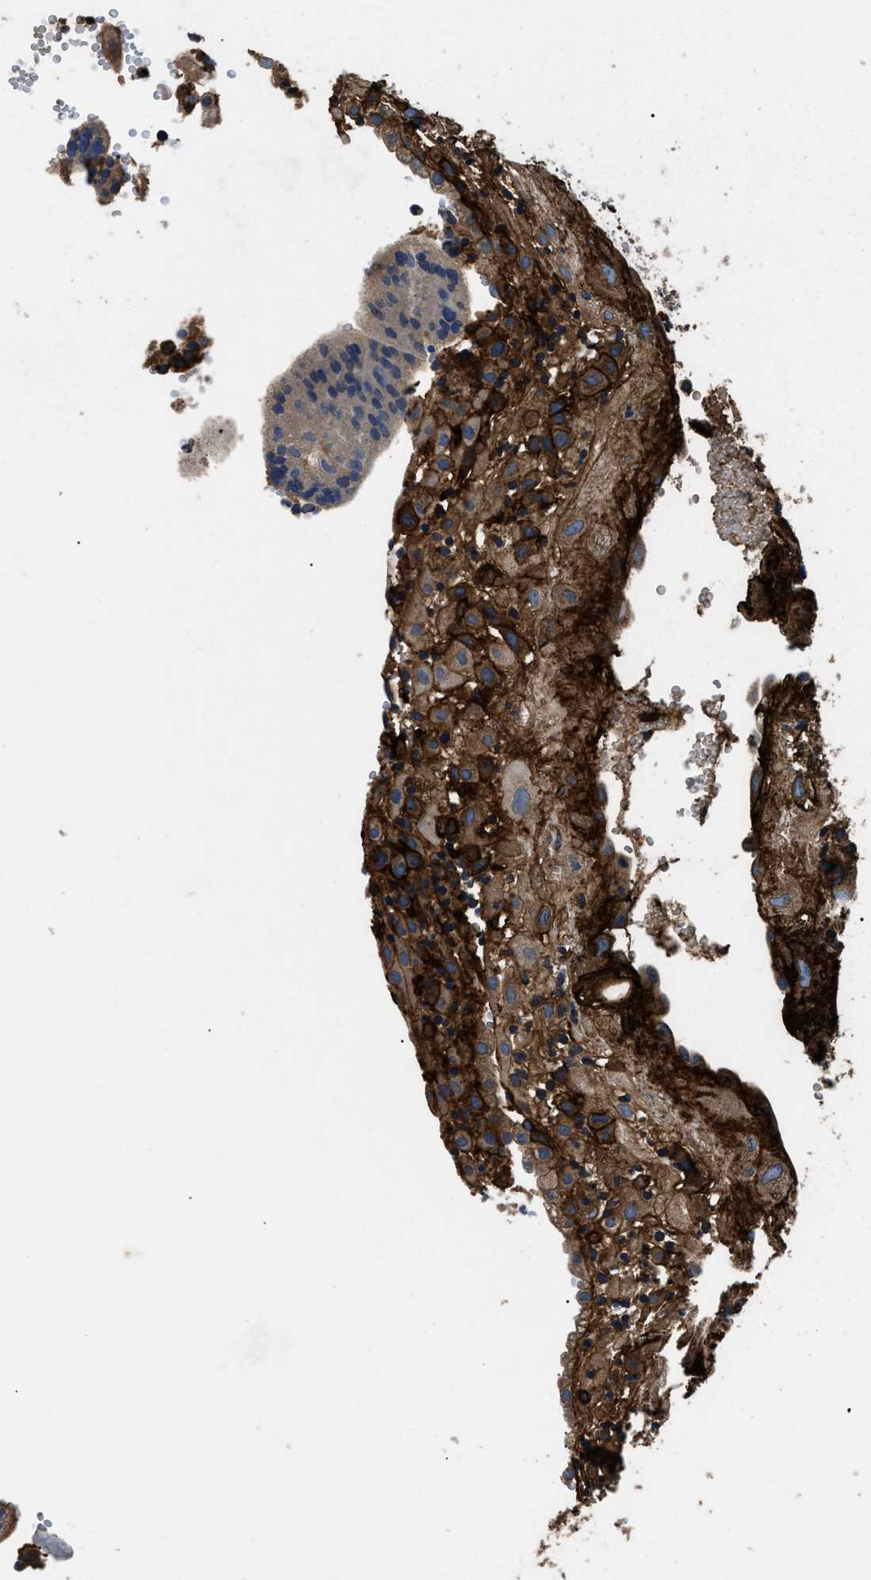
{"staining": {"intensity": "moderate", "quantity": ">75%", "location": "cytoplasmic/membranous"}, "tissue": "placenta", "cell_type": "Decidual cells", "image_type": "normal", "snomed": [{"axis": "morphology", "description": "Normal tissue, NOS"}, {"axis": "topography", "description": "Placenta"}], "caption": "Immunohistochemistry staining of benign placenta, which demonstrates medium levels of moderate cytoplasmic/membranous staining in about >75% of decidual cells indicating moderate cytoplasmic/membranous protein expression. The staining was performed using DAB (brown) for protein detection and nuclei were counterstained in hematoxylin (blue).", "gene": "CD276", "patient": {"sex": "female", "age": 18}}